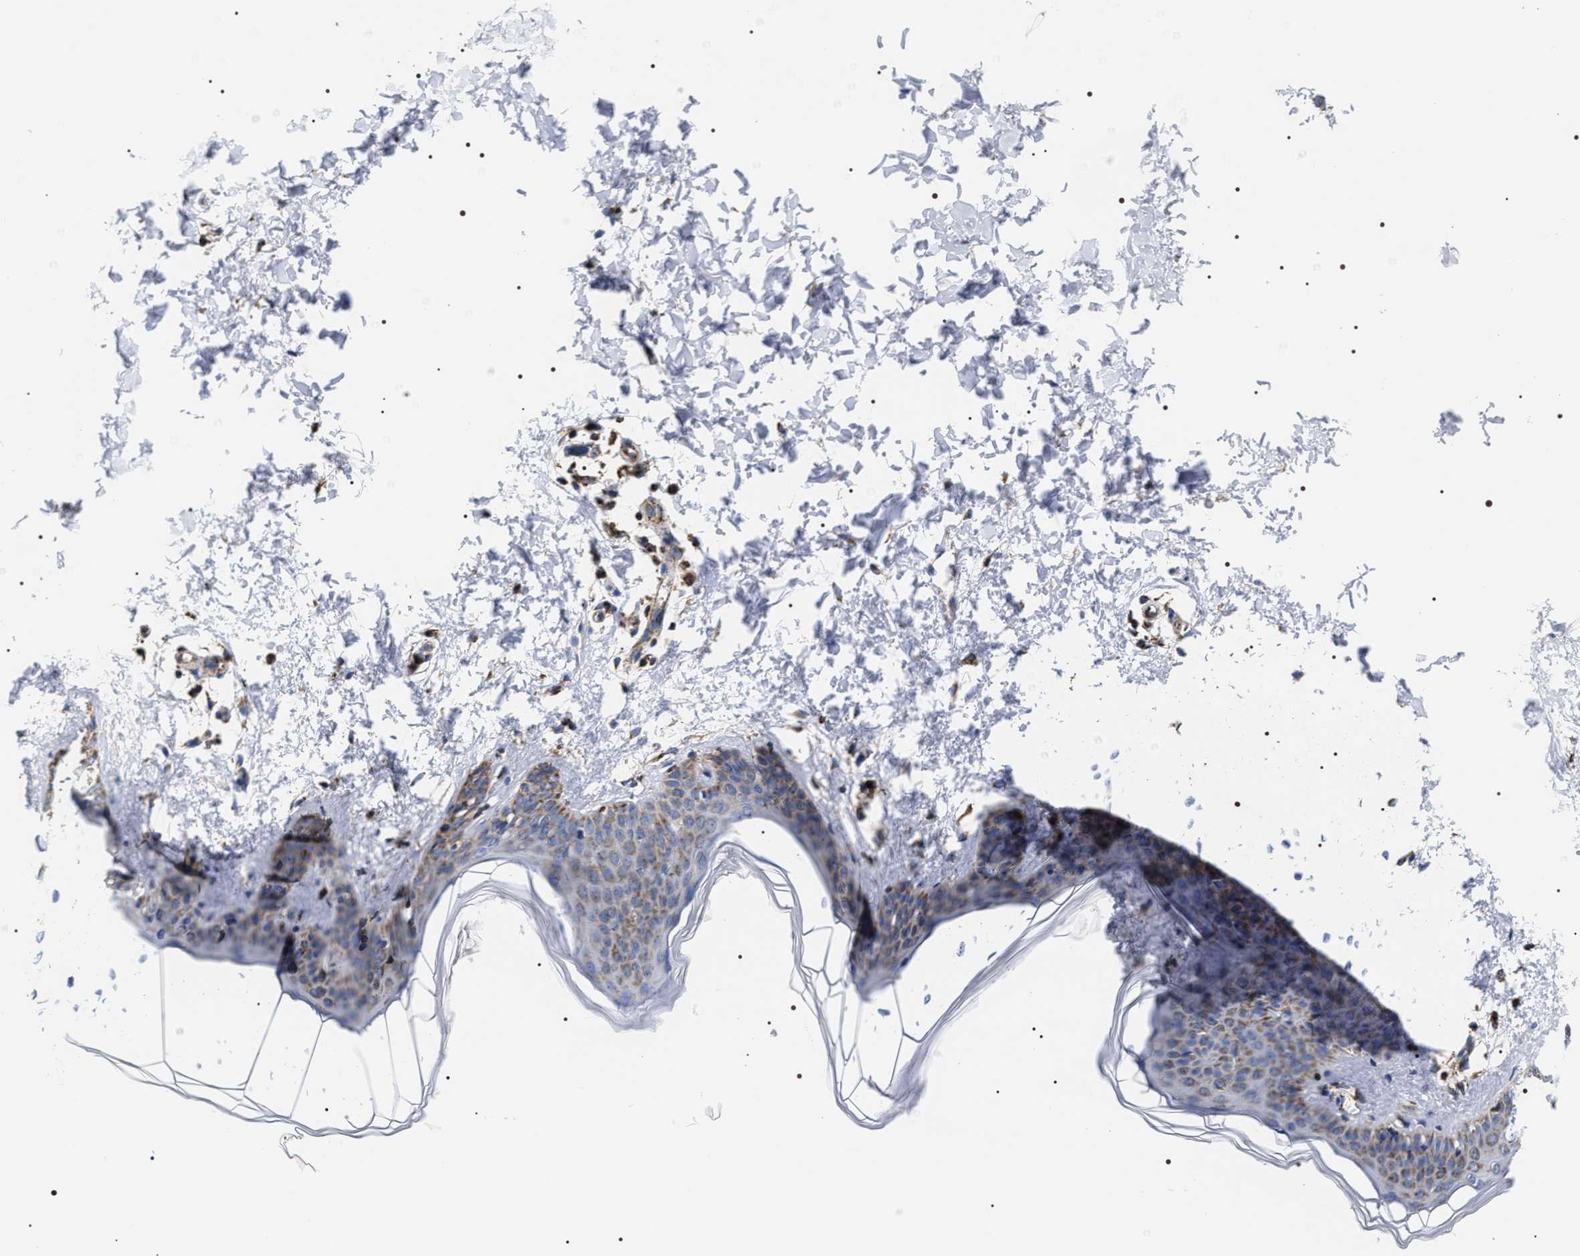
{"staining": {"intensity": "weak", "quantity": ">75%", "location": "cytoplasmic/membranous"}, "tissue": "skin", "cell_type": "Fibroblasts", "image_type": "normal", "snomed": [{"axis": "morphology", "description": "Normal tissue, NOS"}, {"axis": "topography", "description": "Skin"}], "caption": "Immunohistochemistry (IHC) of benign human skin reveals low levels of weak cytoplasmic/membranous staining in approximately >75% of fibroblasts.", "gene": "COG5", "patient": {"sex": "female", "age": 17}}